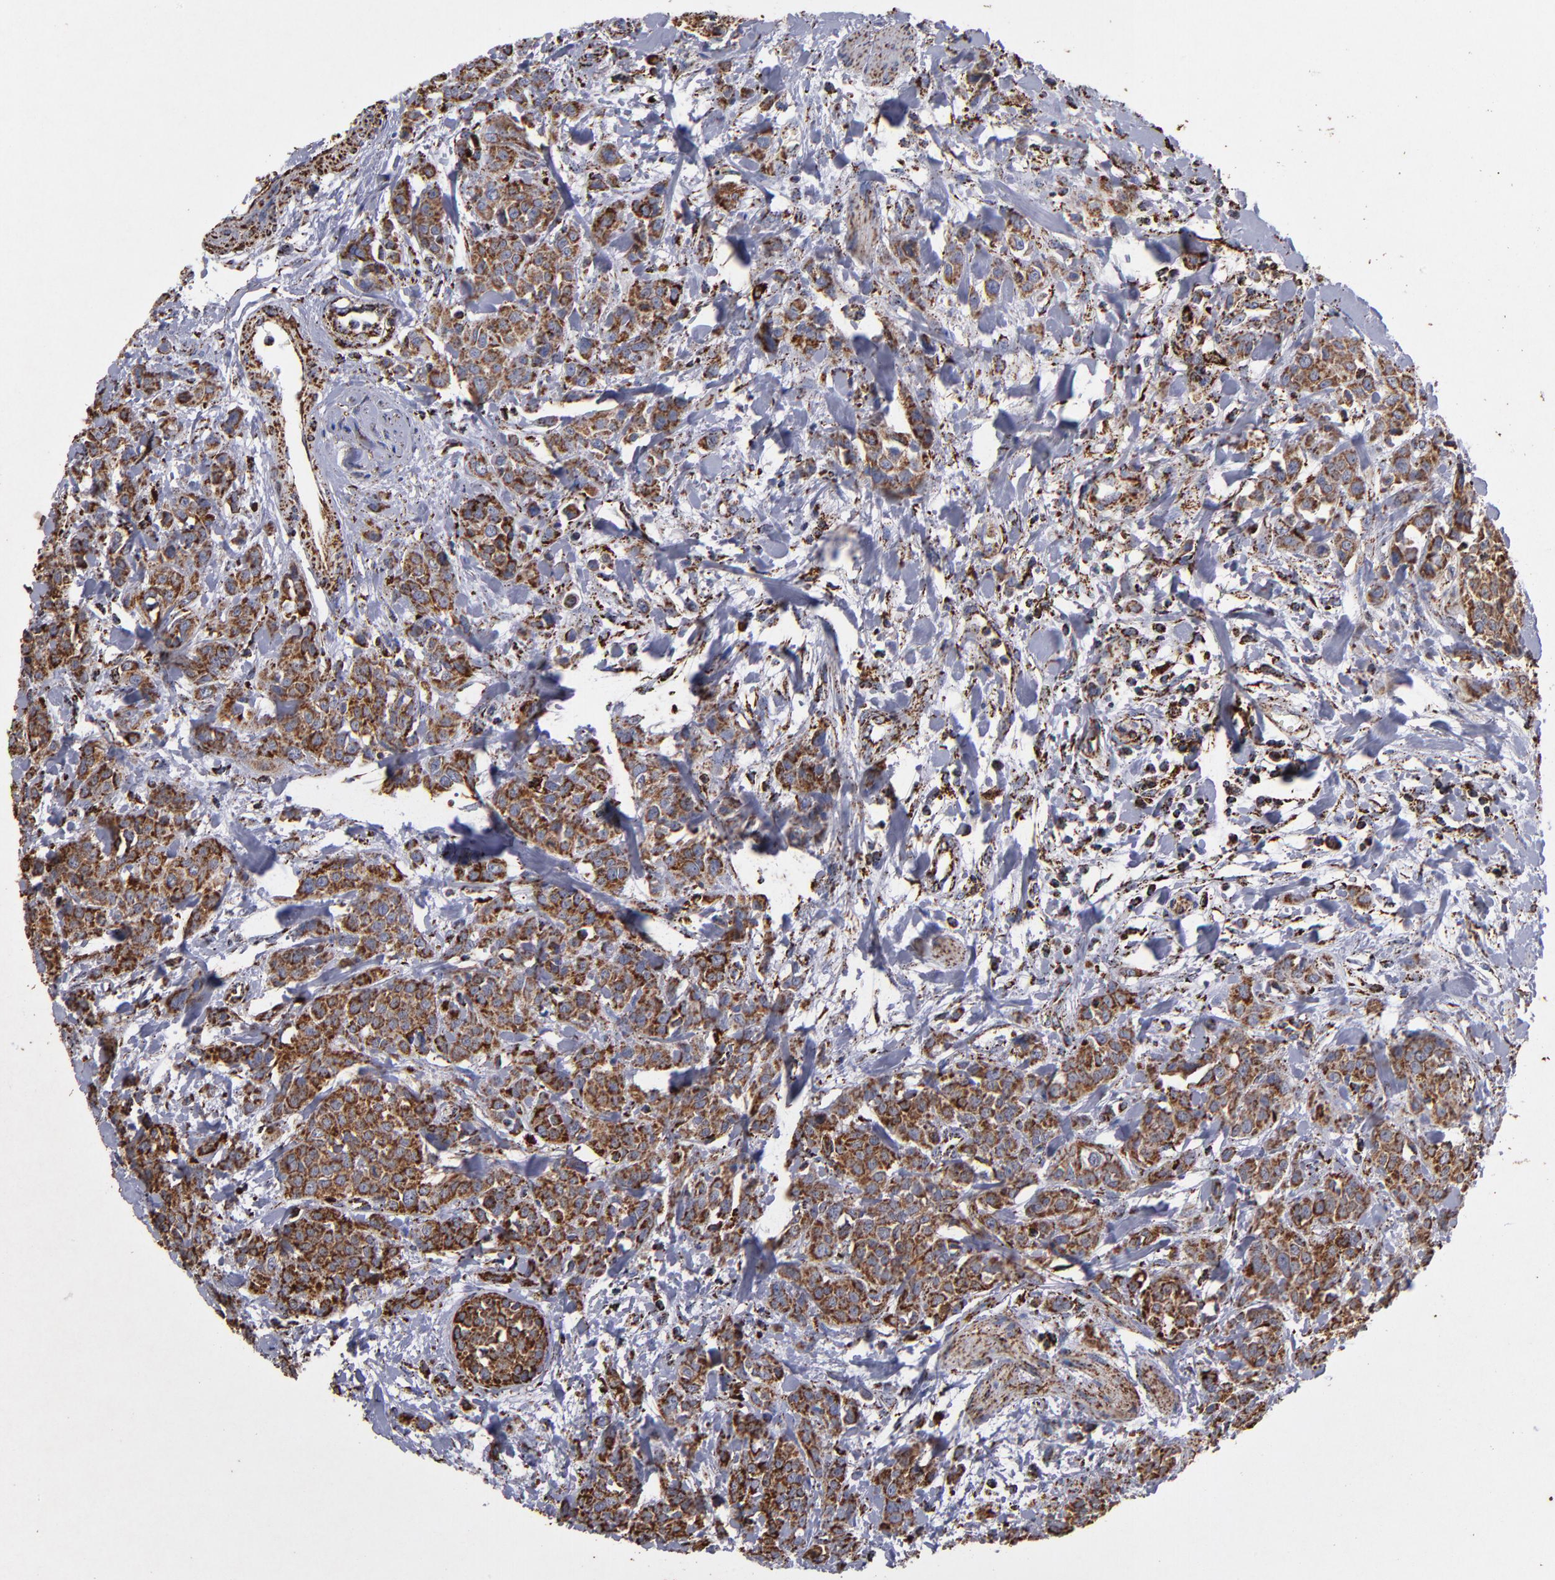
{"staining": {"intensity": "strong", "quantity": ">75%", "location": "cytoplasmic/membranous"}, "tissue": "urothelial cancer", "cell_type": "Tumor cells", "image_type": "cancer", "snomed": [{"axis": "morphology", "description": "Urothelial carcinoma, High grade"}, {"axis": "topography", "description": "Urinary bladder"}], "caption": "Immunohistochemistry (IHC) (DAB (3,3'-diaminobenzidine)) staining of high-grade urothelial carcinoma reveals strong cytoplasmic/membranous protein staining in about >75% of tumor cells.", "gene": "SOD2", "patient": {"sex": "male", "age": 56}}